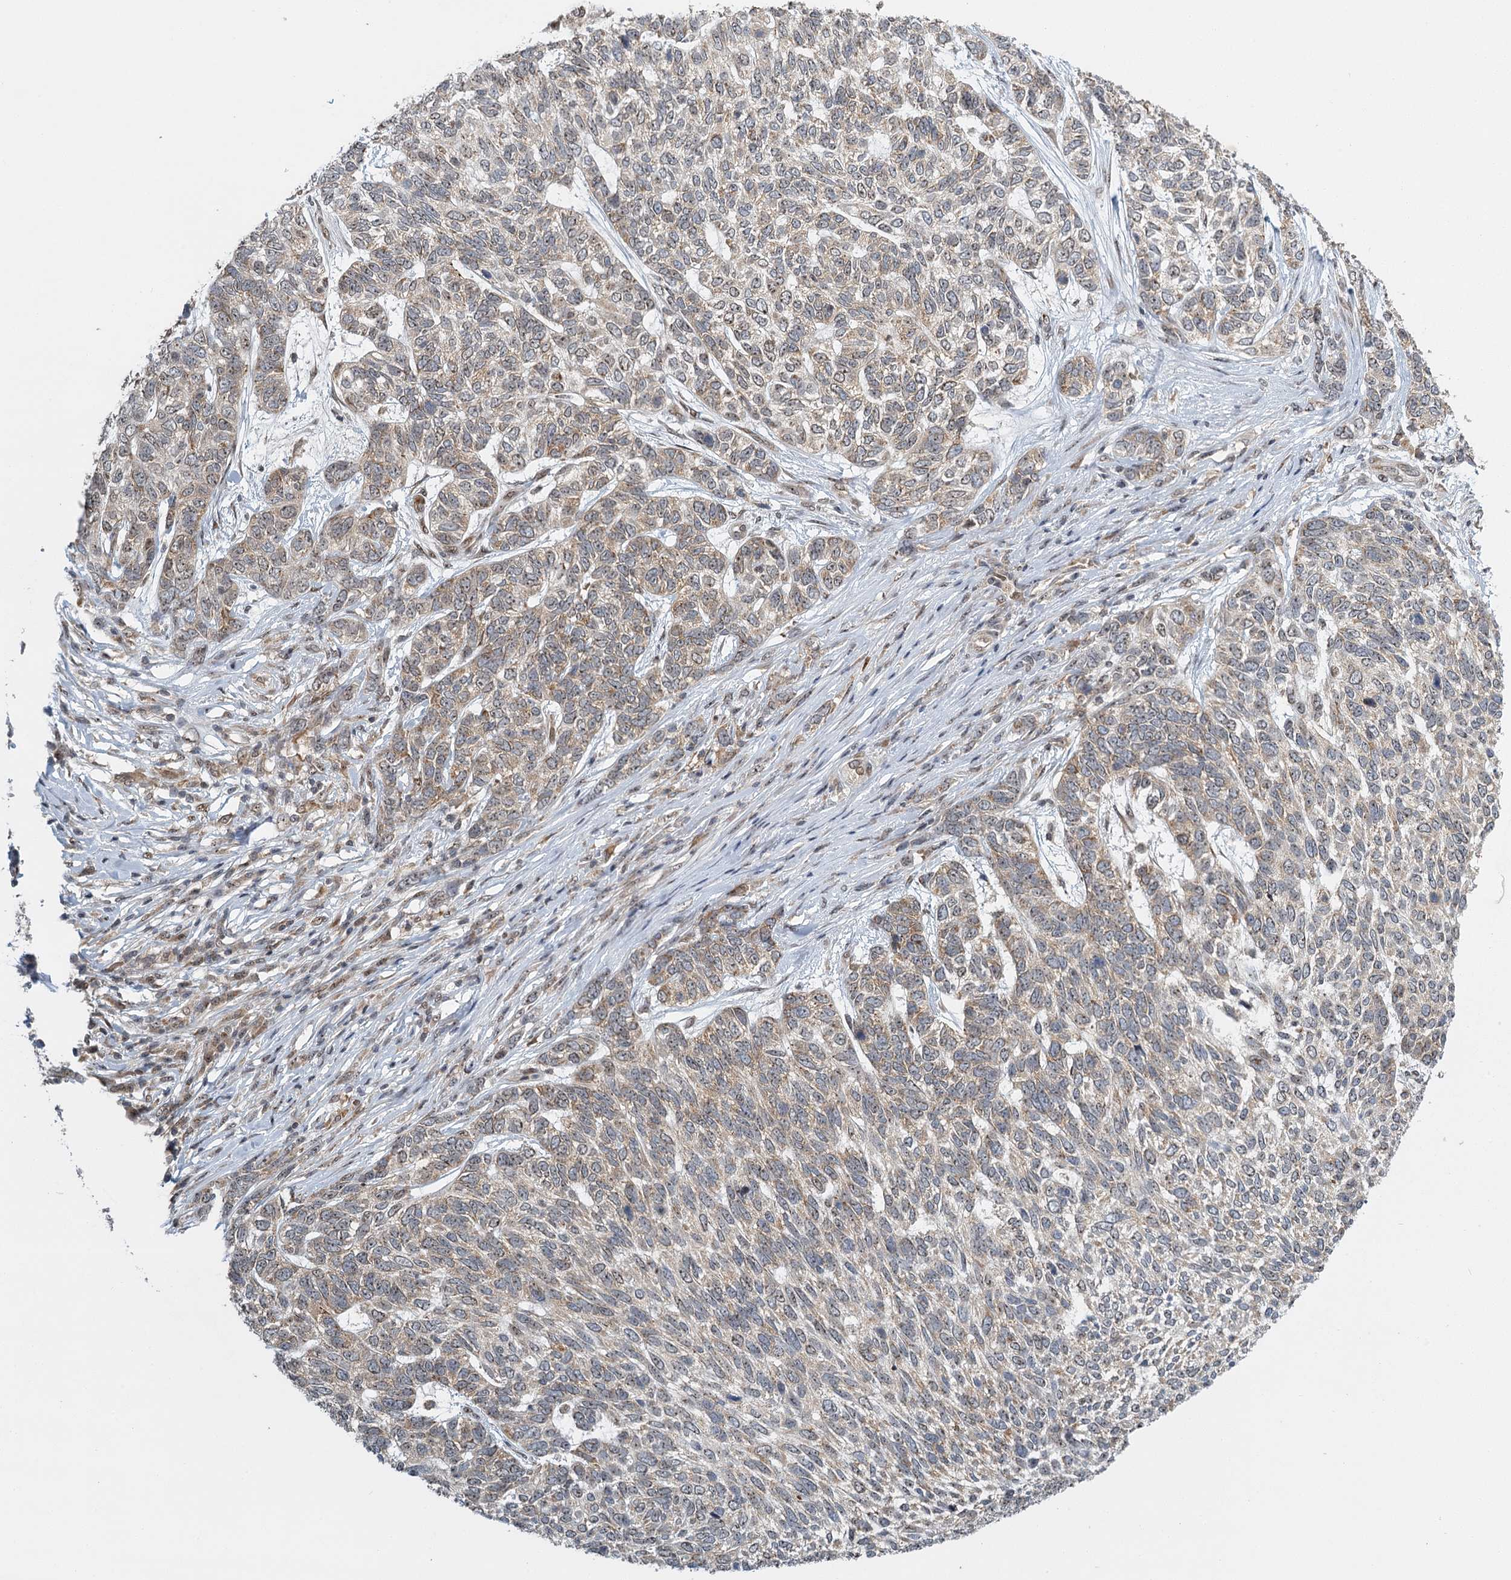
{"staining": {"intensity": "weak", "quantity": "25%-75%", "location": "cytoplasmic/membranous"}, "tissue": "skin cancer", "cell_type": "Tumor cells", "image_type": "cancer", "snomed": [{"axis": "morphology", "description": "Basal cell carcinoma"}, {"axis": "topography", "description": "Skin"}], "caption": "Weak cytoplasmic/membranous protein expression is appreciated in approximately 25%-75% of tumor cells in basal cell carcinoma (skin).", "gene": "TREX1", "patient": {"sex": "female", "age": 65}}